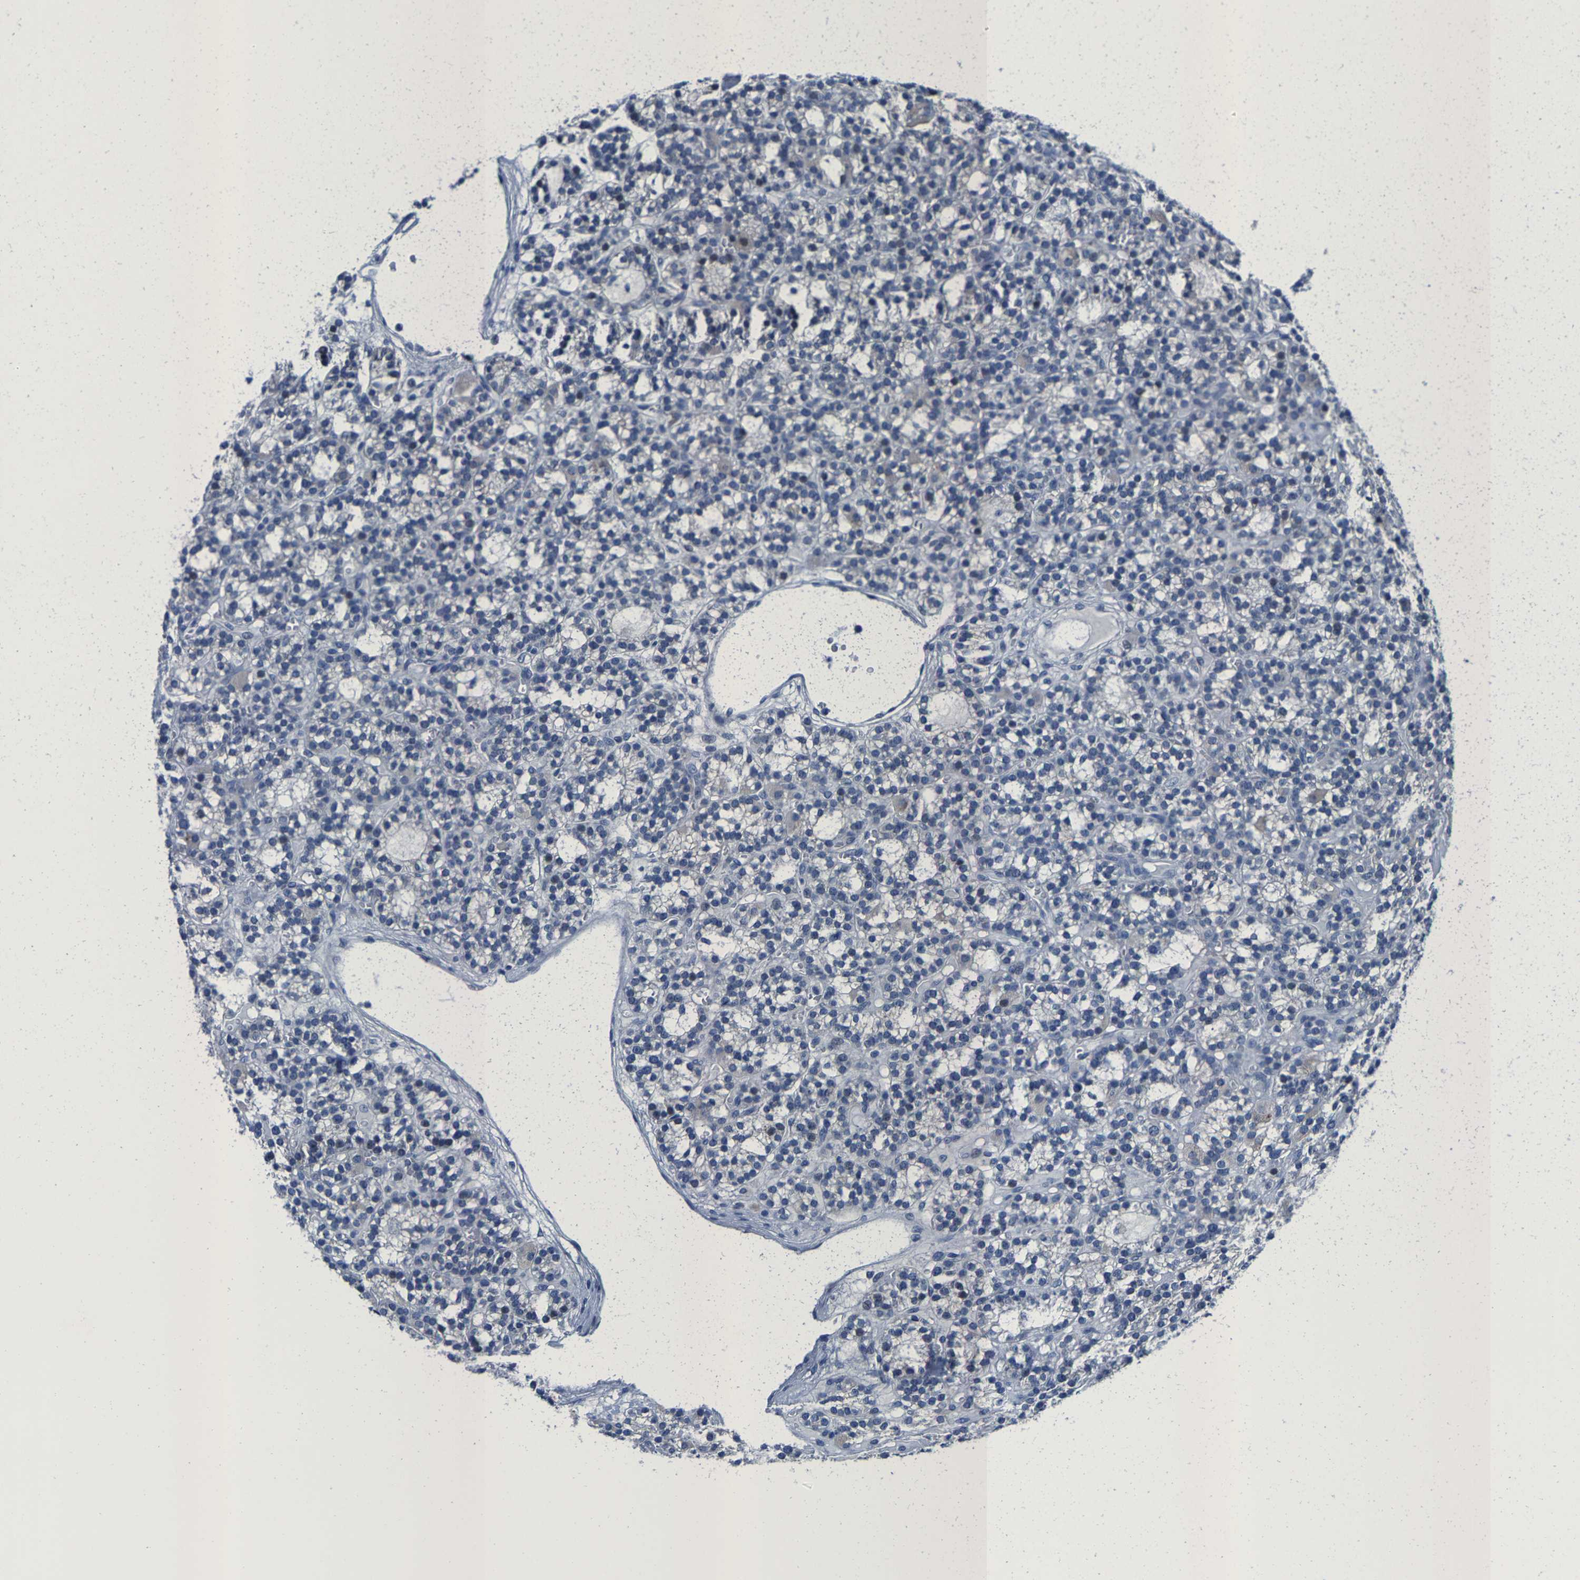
{"staining": {"intensity": "negative", "quantity": "none", "location": "none"}, "tissue": "parathyroid gland", "cell_type": "Glandular cells", "image_type": "normal", "snomed": [{"axis": "morphology", "description": "Normal tissue, NOS"}, {"axis": "morphology", "description": "Adenoma, NOS"}, {"axis": "topography", "description": "Parathyroid gland"}], "caption": "Immunohistochemistry (IHC) photomicrograph of unremarkable parathyroid gland: parathyroid gland stained with DAB exhibits no significant protein expression in glandular cells. (DAB (3,3'-diaminobenzidine) immunohistochemistry (IHC) visualized using brightfield microscopy, high magnification).", "gene": "KLHL1", "patient": {"sex": "female", "age": 58}}